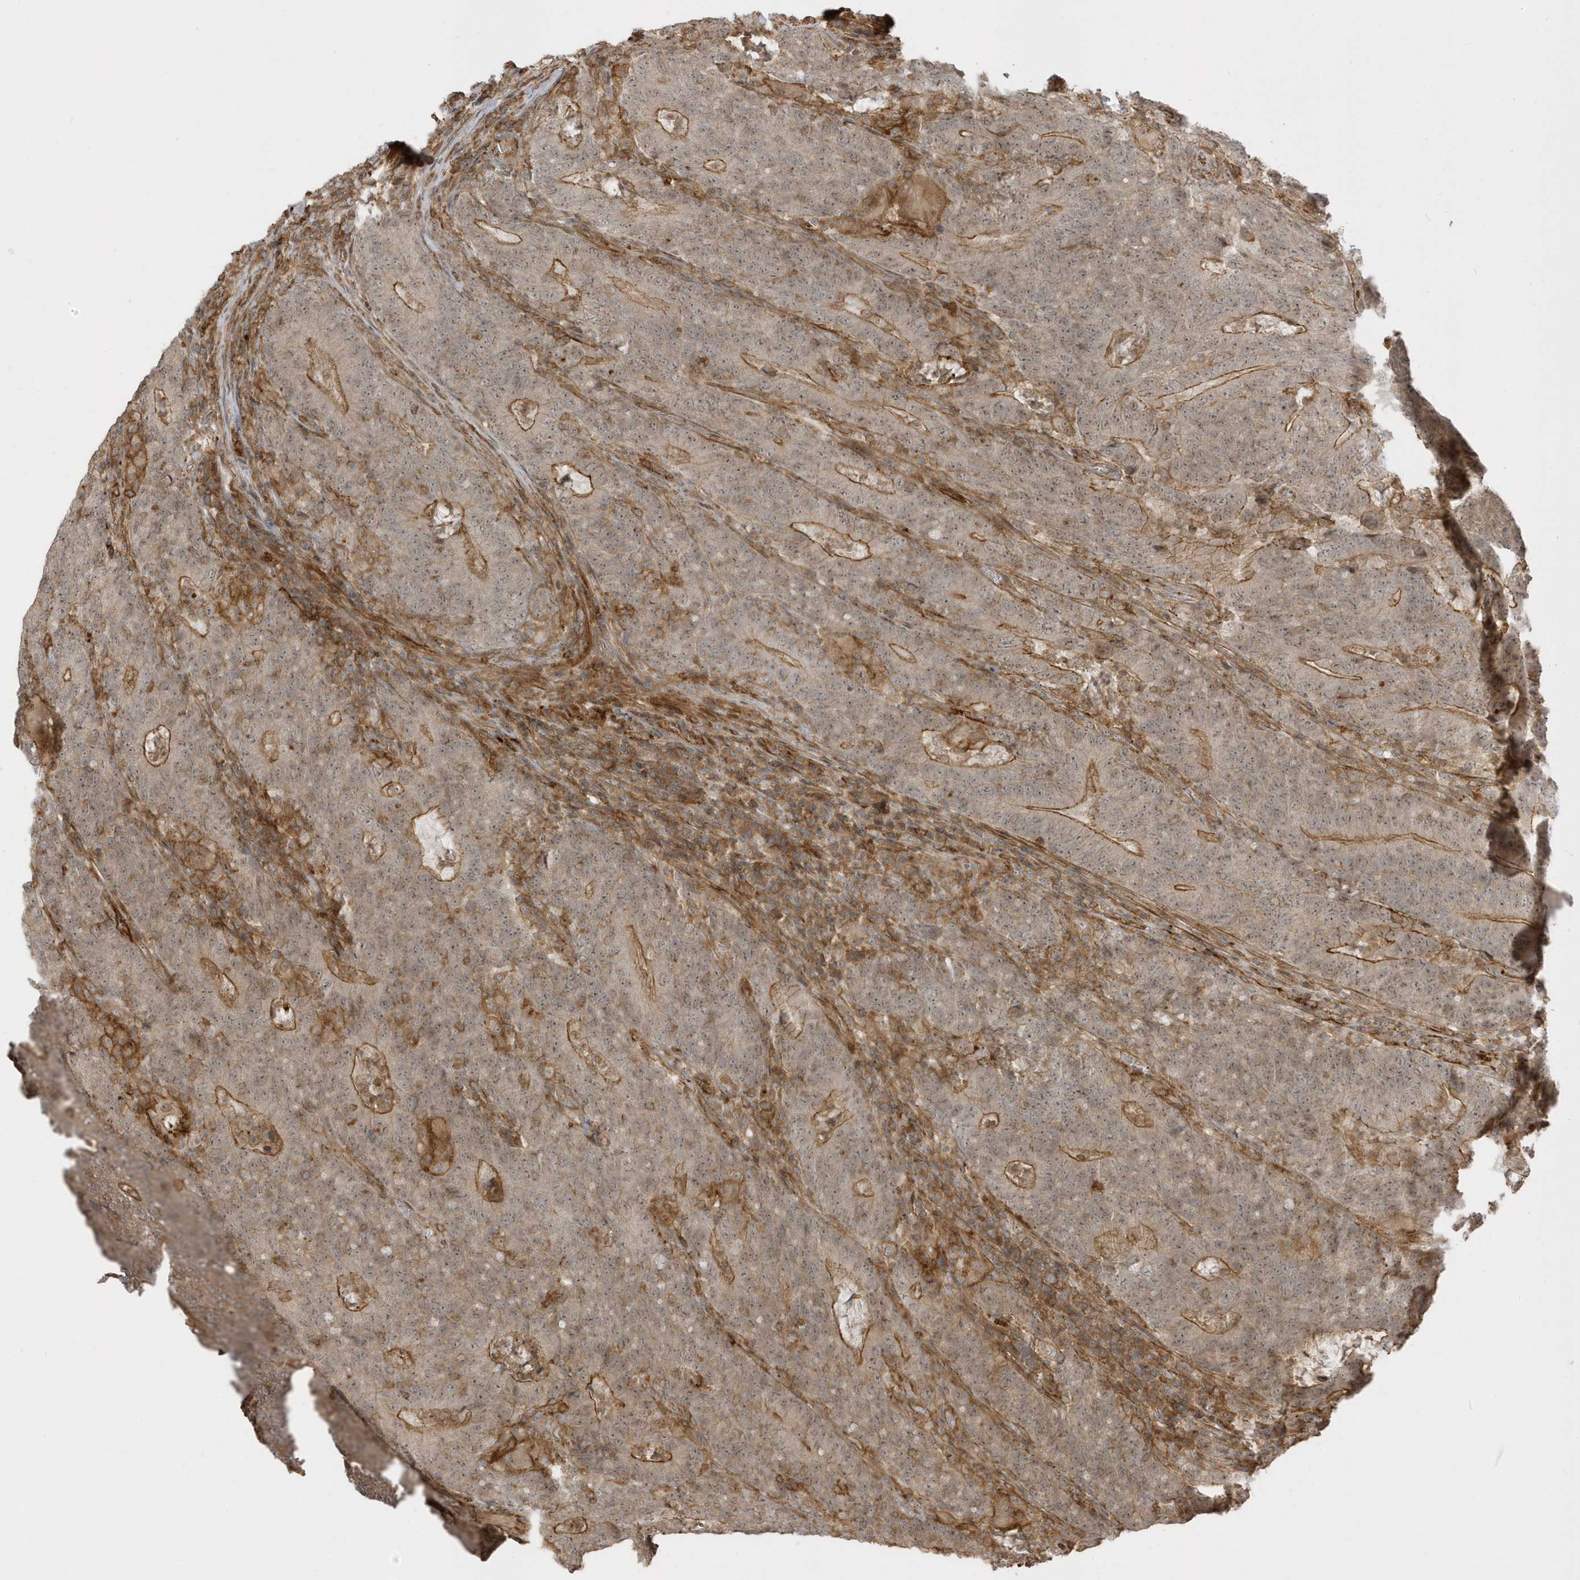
{"staining": {"intensity": "weak", "quantity": "25%-75%", "location": "cytoplasmic/membranous,nuclear"}, "tissue": "colorectal cancer", "cell_type": "Tumor cells", "image_type": "cancer", "snomed": [{"axis": "morphology", "description": "Normal tissue, NOS"}, {"axis": "morphology", "description": "Adenocarcinoma, NOS"}, {"axis": "topography", "description": "Colon"}], "caption": "Colorectal adenocarcinoma stained with immunohistochemistry displays weak cytoplasmic/membranous and nuclear expression in about 25%-75% of tumor cells. Nuclei are stained in blue.", "gene": "ZBTB8A", "patient": {"sex": "female", "age": 75}}